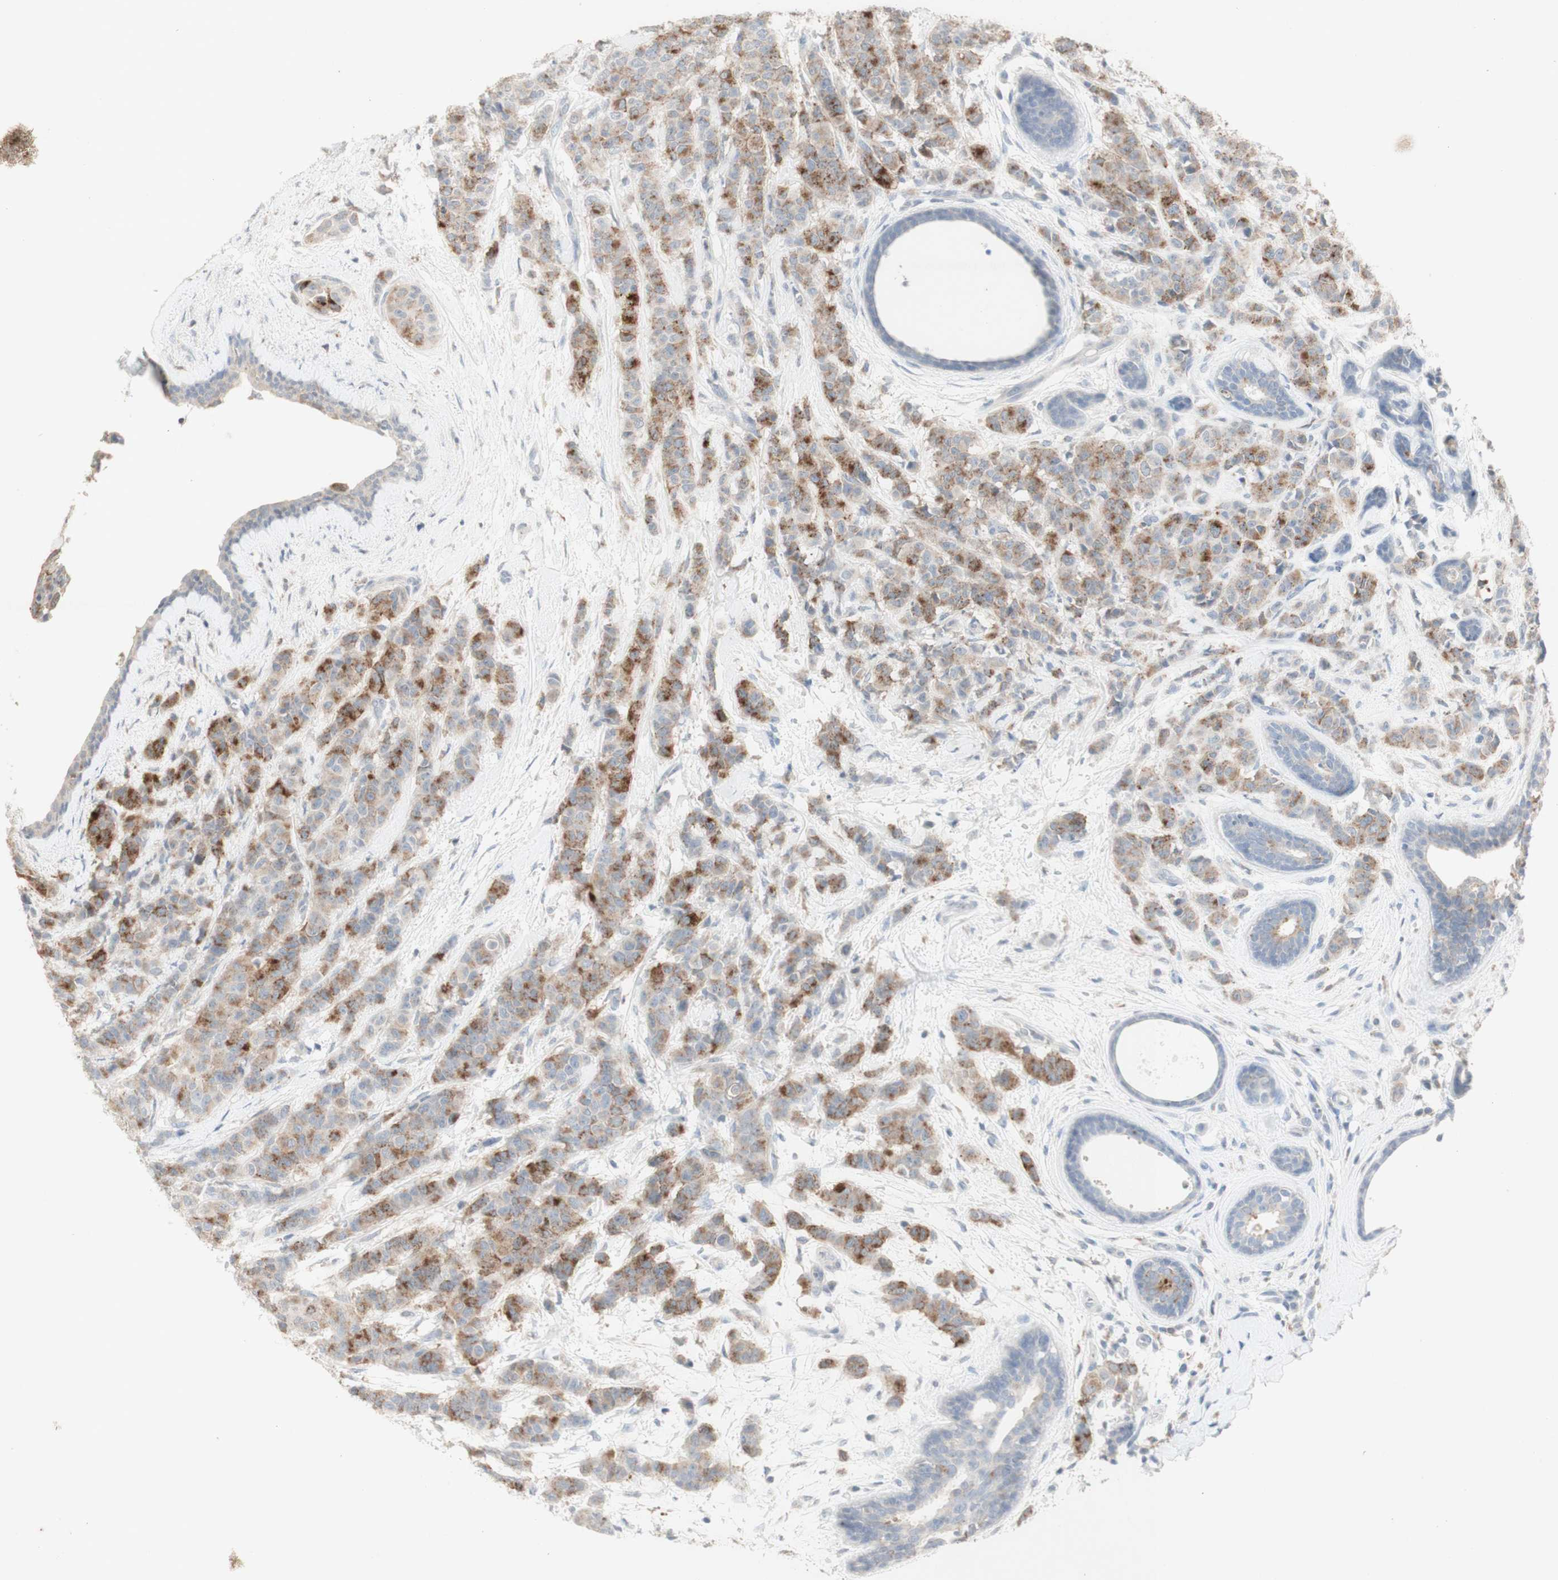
{"staining": {"intensity": "moderate", "quantity": "25%-75%", "location": "cytoplasmic/membranous"}, "tissue": "breast cancer", "cell_type": "Tumor cells", "image_type": "cancer", "snomed": [{"axis": "morphology", "description": "Normal tissue, NOS"}, {"axis": "morphology", "description": "Duct carcinoma"}, {"axis": "topography", "description": "Breast"}], "caption": "Immunohistochemistry staining of breast cancer, which displays medium levels of moderate cytoplasmic/membranous positivity in approximately 25%-75% of tumor cells indicating moderate cytoplasmic/membranous protein positivity. The staining was performed using DAB (3,3'-diaminobenzidine) (brown) for protein detection and nuclei were counterstained in hematoxylin (blue).", "gene": "ATP6V1B1", "patient": {"sex": "female", "age": 40}}